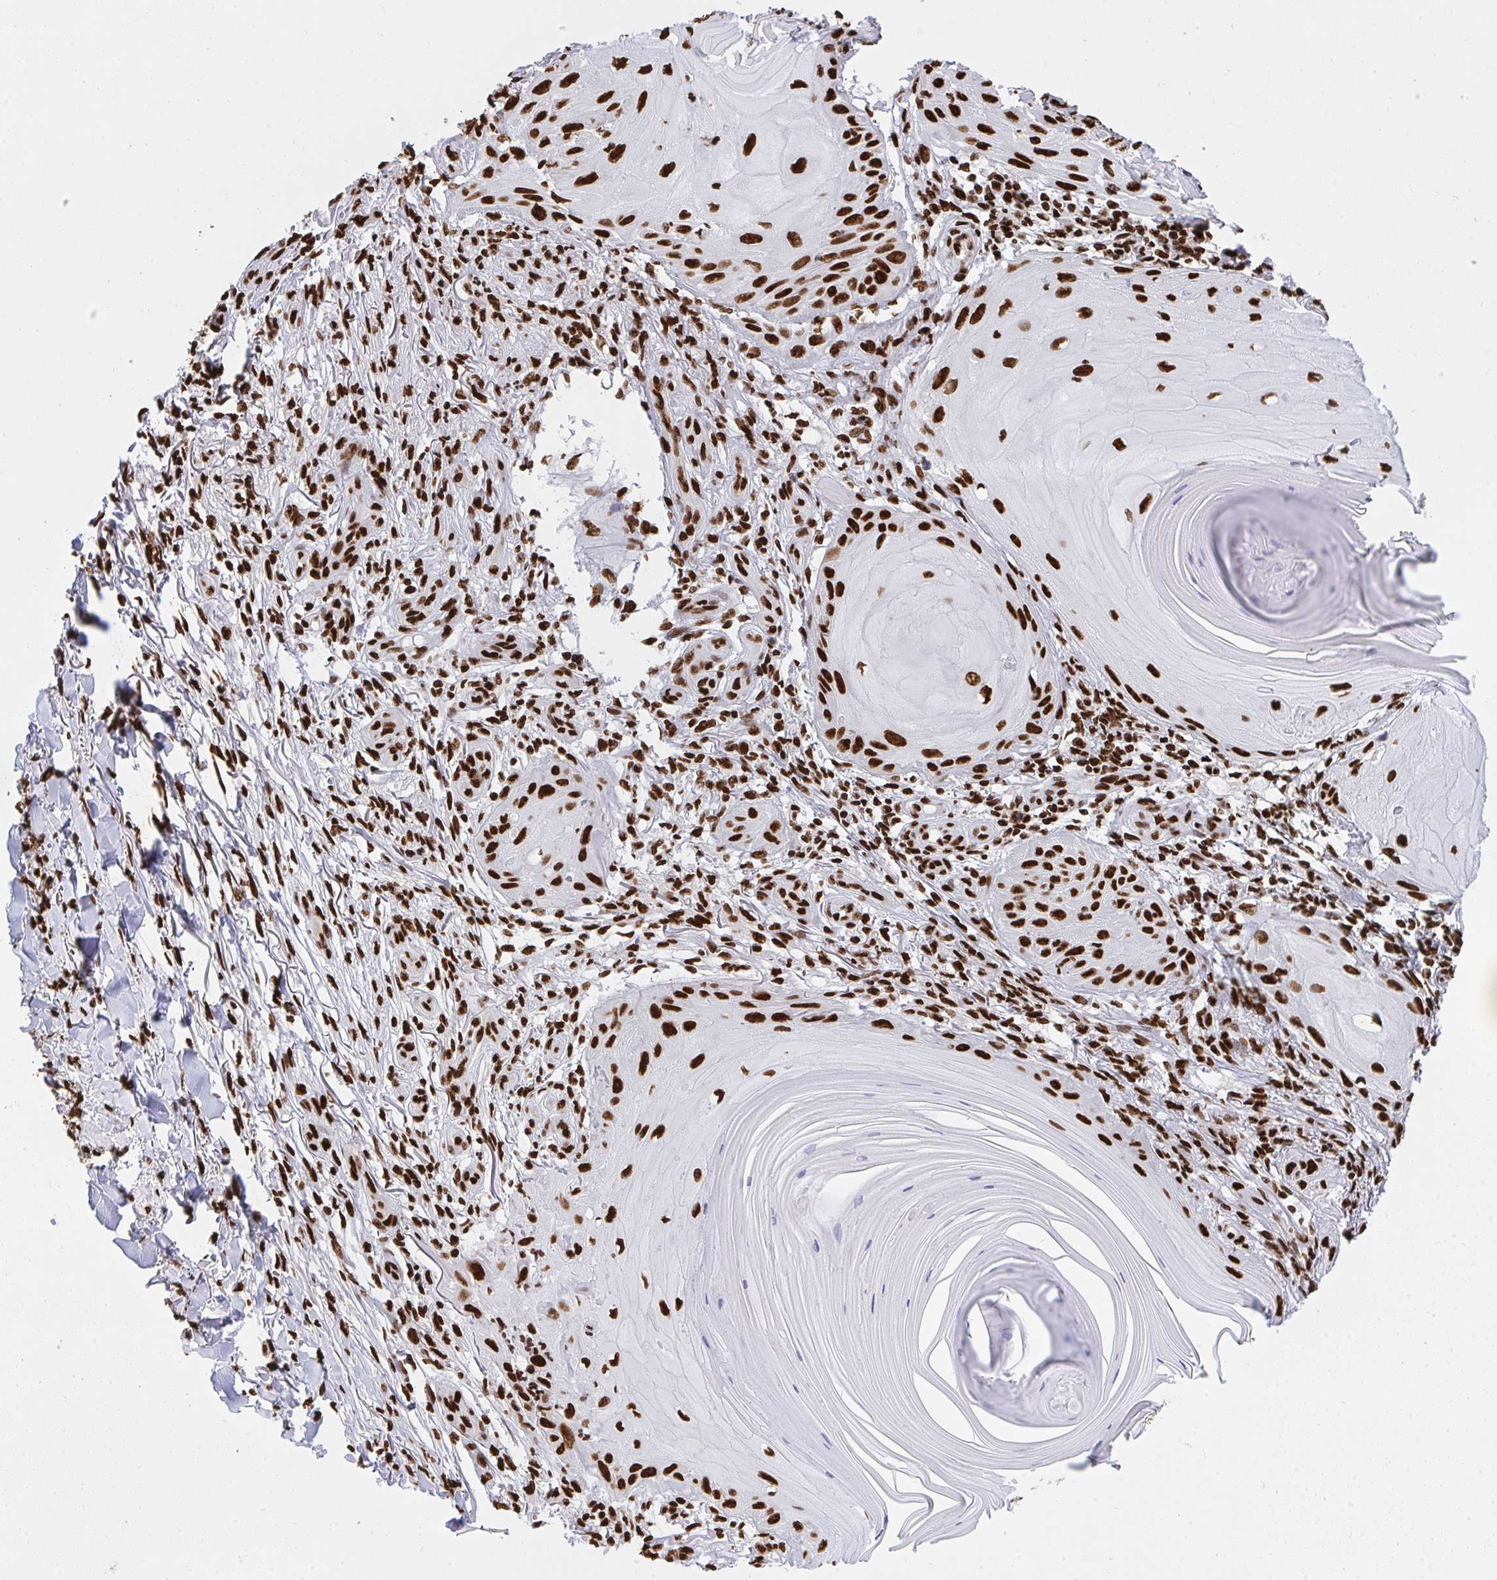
{"staining": {"intensity": "strong", "quantity": ">75%", "location": "nuclear"}, "tissue": "skin cancer", "cell_type": "Tumor cells", "image_type": "cancer", "snomed": [{"axis": "morphology", "description": "Squamous cell carcinoma, NOS"}, {"axis": "topography", "description": "Skin"}], "caption": "This is an image of immunohistochemistry (IHC) staining of skin cancer (squamous cell carcinoma), which shows strong positivity in the nuclear of tumor cells.", "gene": "HNRNPL", "patient": {"sex": "female", "age": 77}}